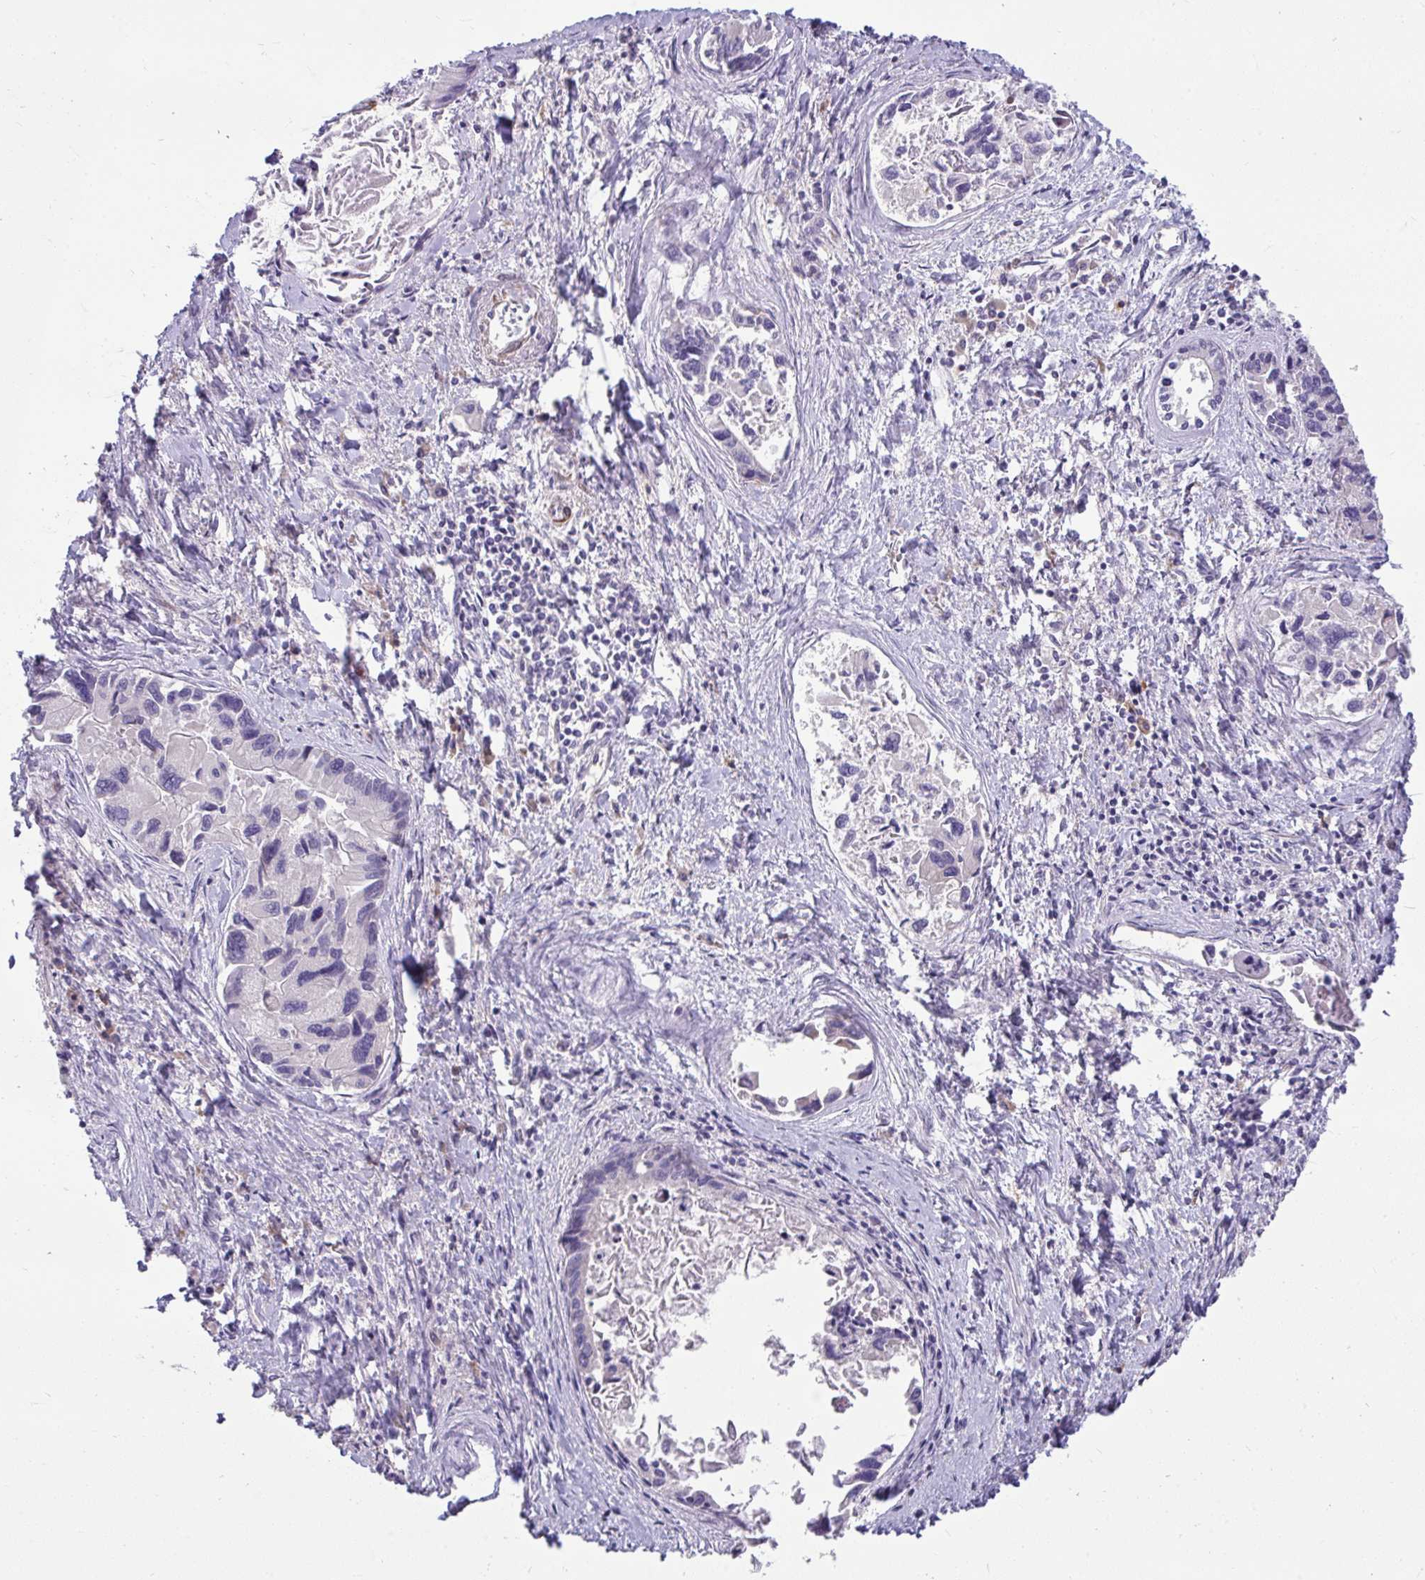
{"staining": {"intensity": "negative", "quantity": "none", "location": "none"}, "tissue": "liver cancer", "cell_type": "Tumor cells", "image_type": "cancer", "snomed": [{"axis": "morphology", "description": "Cholangiocarcinoma"}, {"axis": "topography", "description": "Liver"}], "caption": "Histopathology image shows no protein staining in tumor cells of liver cholangiocarcinoma tissue.", "gene": "PIGZ", "patient": {"sex": "male", "age": 66}}